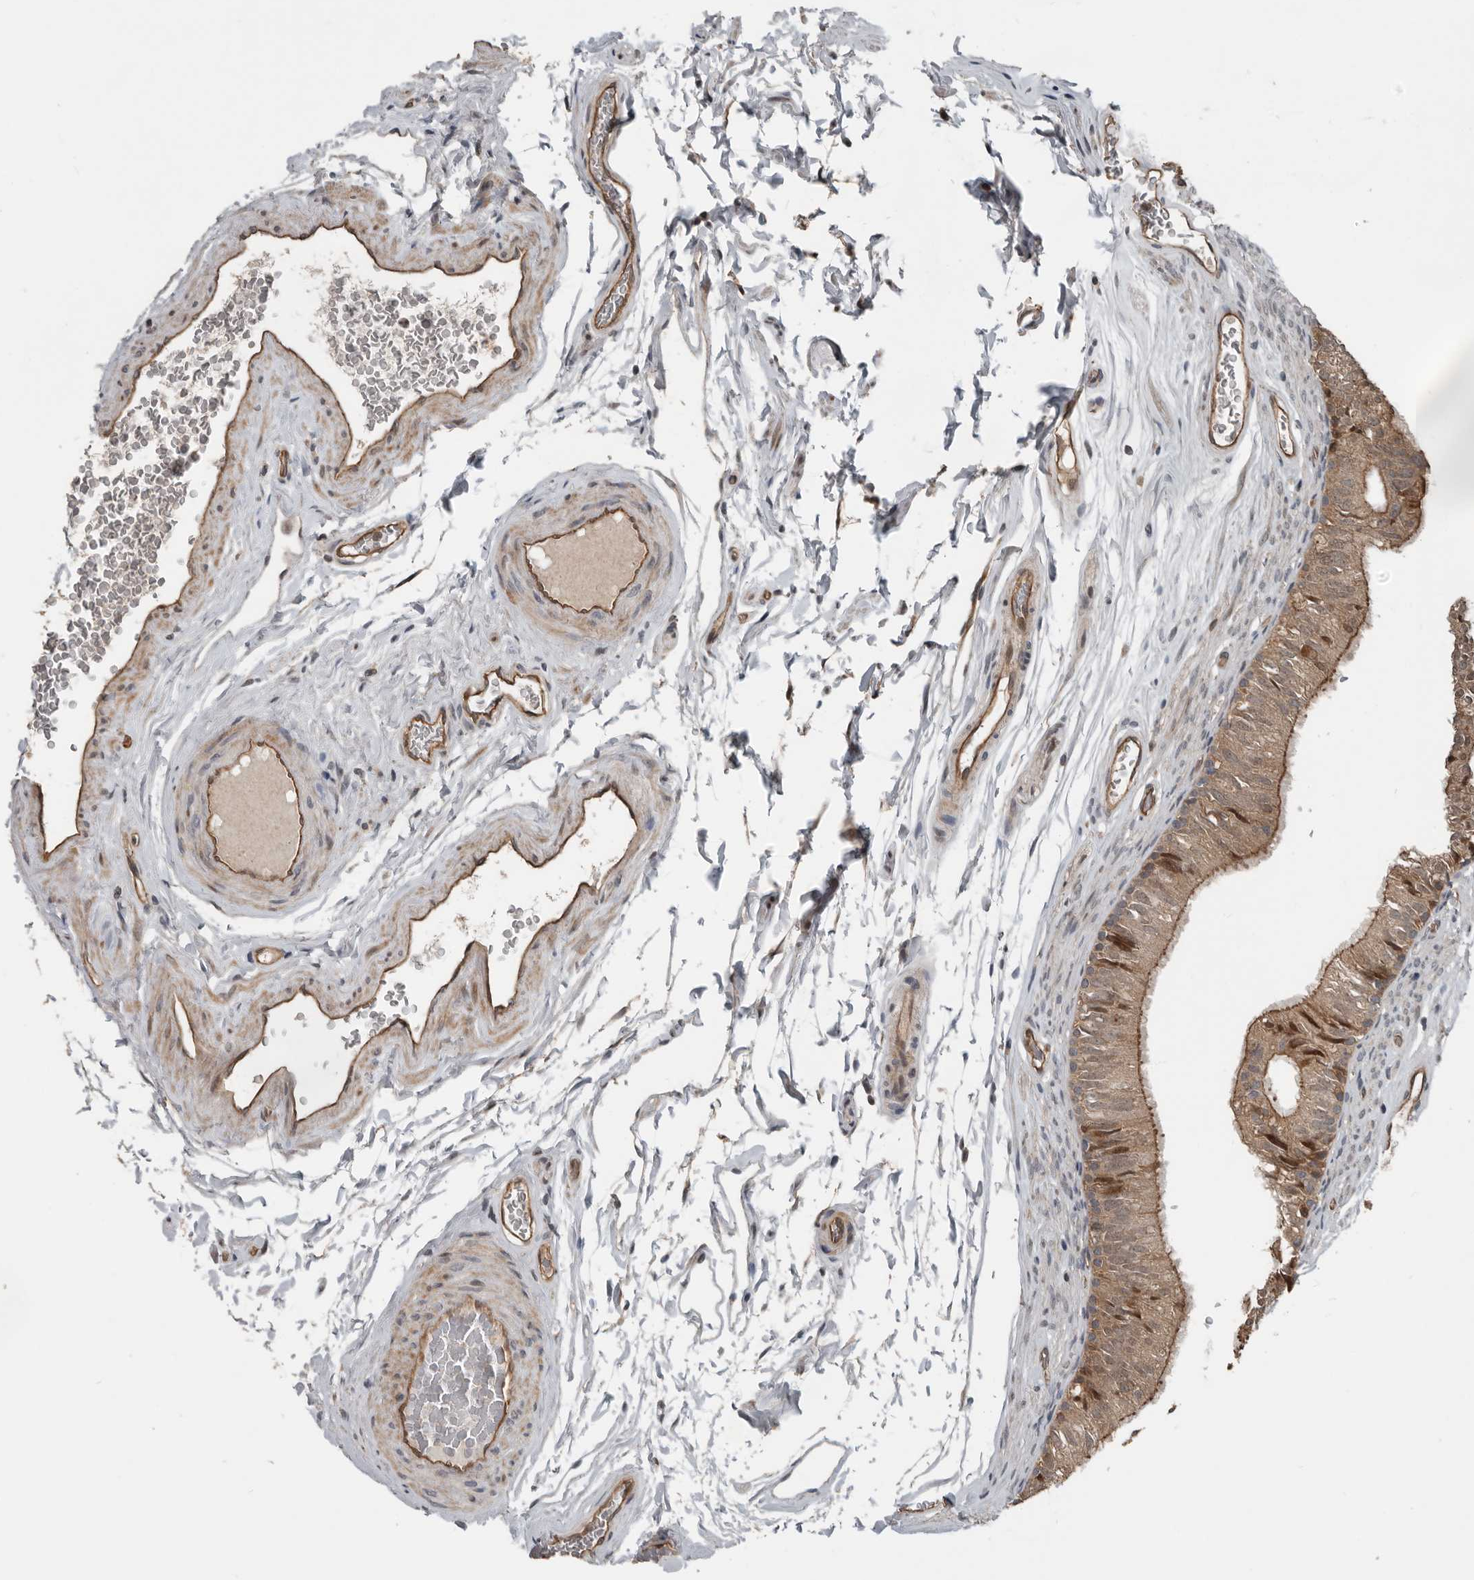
{"staining": {"intensity": "moderate", "quantity": ">75%", "location": "cytoplasmic/membranous,nuclear"}, "tissue": "epididymis", "cell_type": "Glandular cells", "image_type": "normal", "snomed": [{"axis": "morphology", "description": "Normal tissue, NOS"}, {"axis": "topography", "description": "Epididymis"}], "caption": "Unremarkable epididymis was stained to show a protein in brown. There is medium levels of moderate cytoplasmic/membranous,nuclear positivity in about >75% of glandular cells. (Brightfield microscopy of DAB IHC at high magnification).", "gene": "YOD1", "patient": {"sex": "male", "age": 36}}